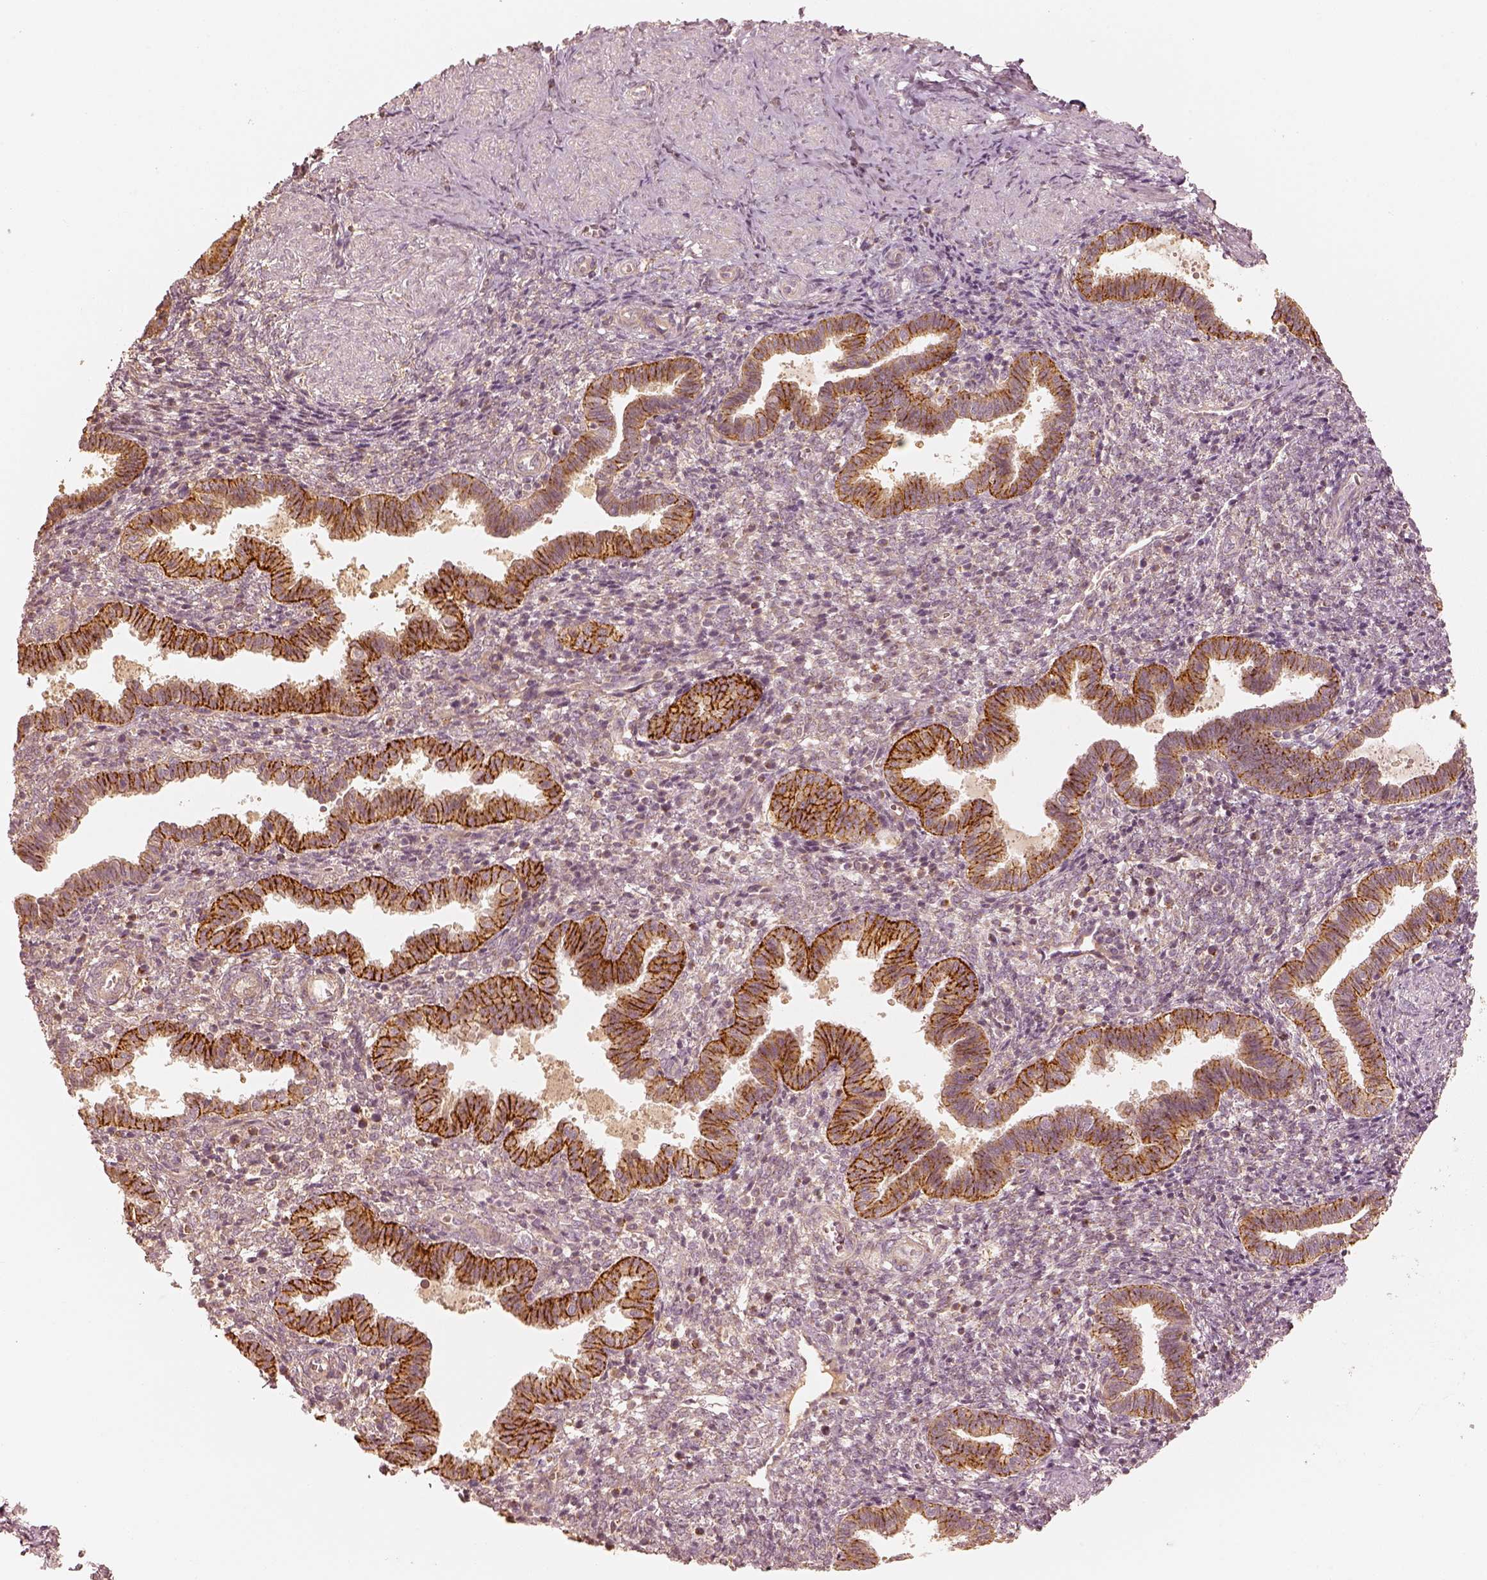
{"staining": {"intensity": "negative", "quantity": "none", "location": "none"}, "tissue": "endometrium", "cell_type": "Cells in endometrial stroma", "image_type": "normal", "snomed": [{"axis": "morphology", "description": "Normal tissue, NOS"}, {"axis": "topography", "description": "Endometrium"}], "caption": "DAB (3,3'-diaminobenzidine) immunohistochemical staining of normal endometrium shows no significant staining in cells in endometrial stroma. The staining was performed using DAB (3,3'-diaminobenzidine) to visualize the protein expression in brown, while the nuclei were stained in blue with hematoxylin (Magnification: 20x).", "gene": "GORASP2", "patient": {"sex": "female", "age": 37}}